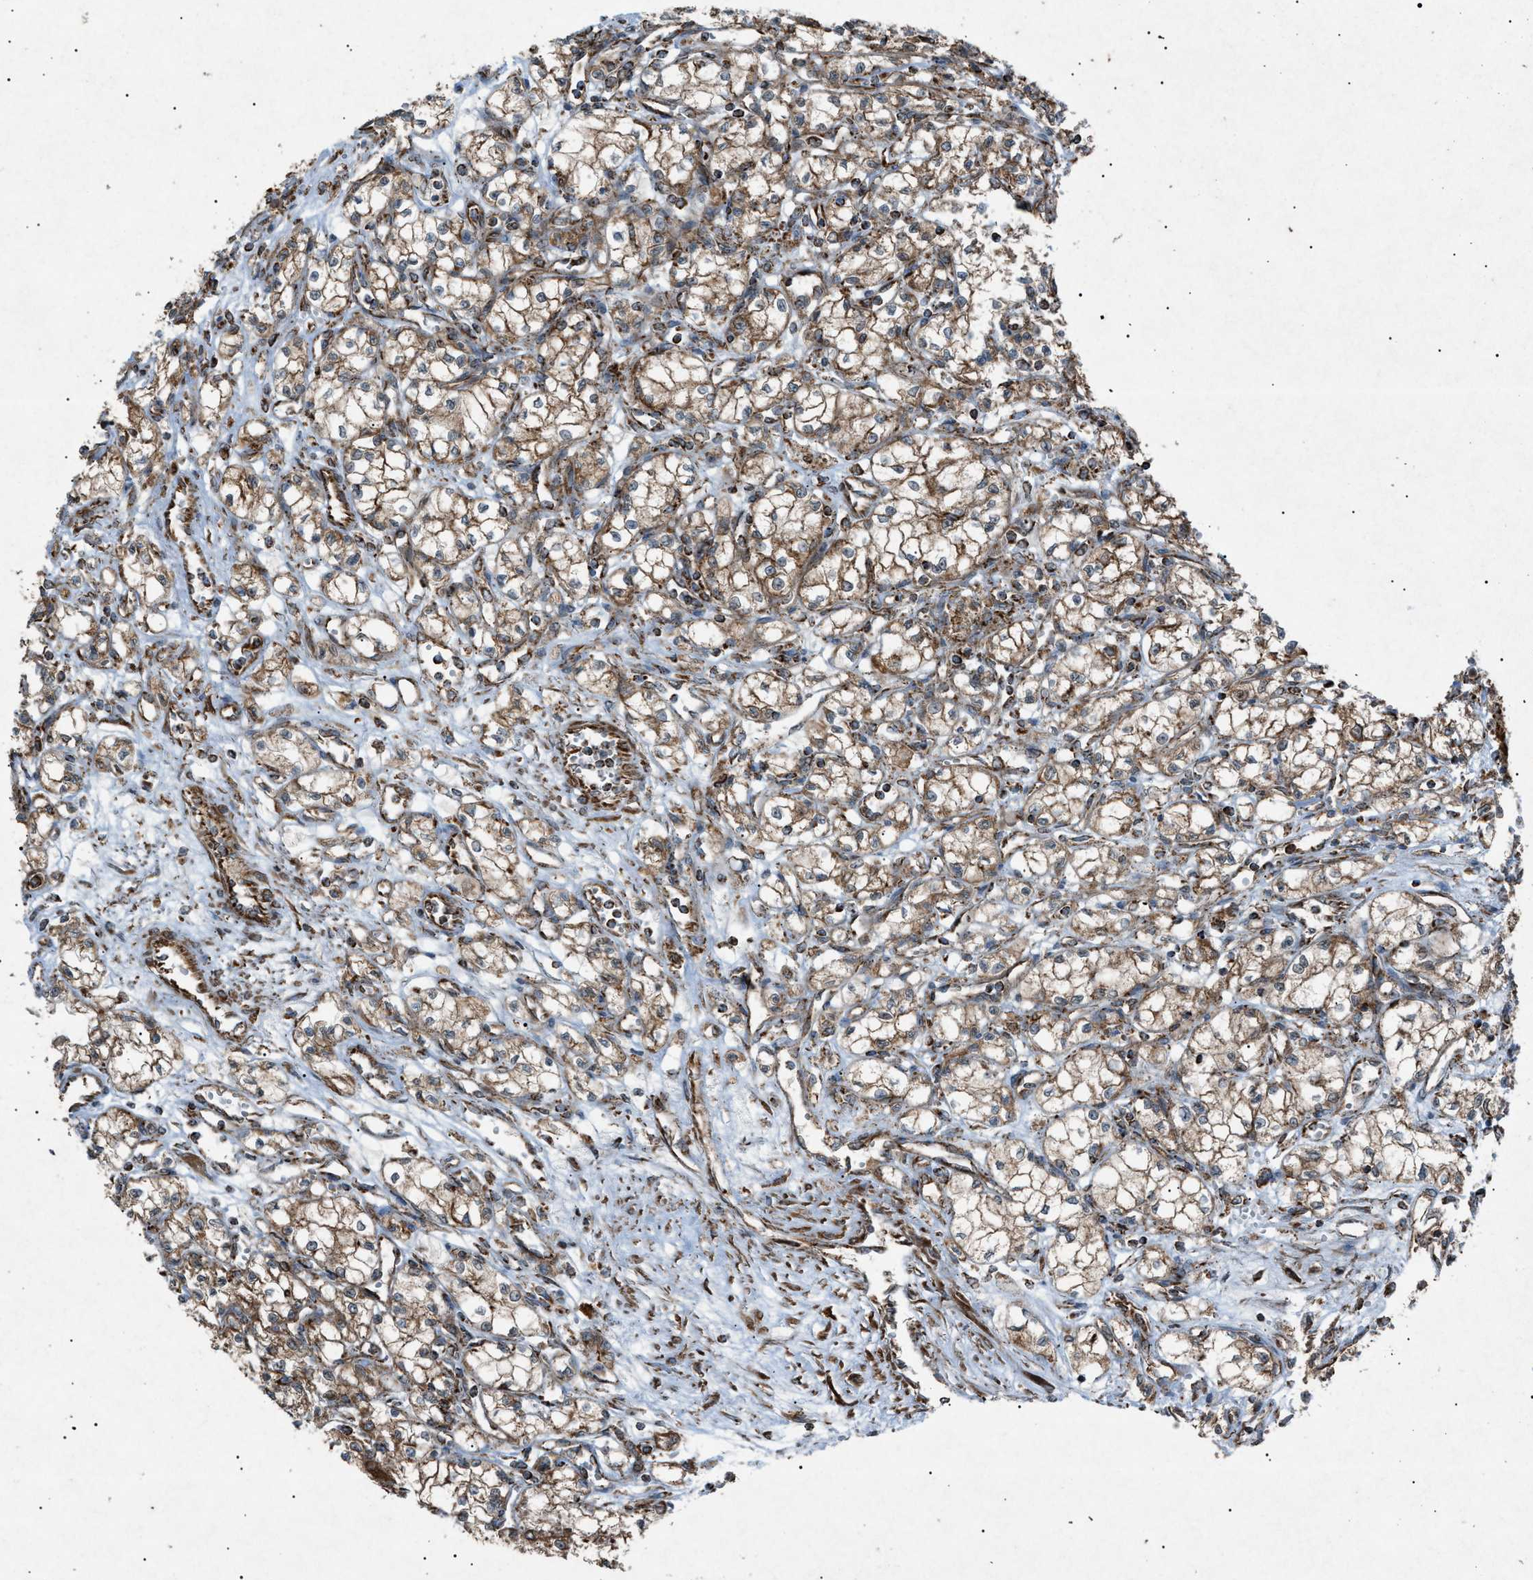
{"staining": {"intensity": "moderate", "quantity": ">75%", "location": "cytoplasmic/membranous"}, "tissue": "renal cancer", "cell_type": "Tumor cells", "image_type": "cancer", "snomed": [{"axis": "morphology", "description": "Normal tissue, NOS"}, {"axis": "morphology", "description": "Adenocarcinoma, NOS"}, {"axis": "topography", "description": "Kidney"}], "caption": "Adenocarcinoma (renal) was stained to show a protein in brown. There is medium levels of moderate cytoplasmic/membranous staining in about >75% of tumor cells.", "gene": "C1GALT1C1", "patient": {"sex": "male", "age": 59}}